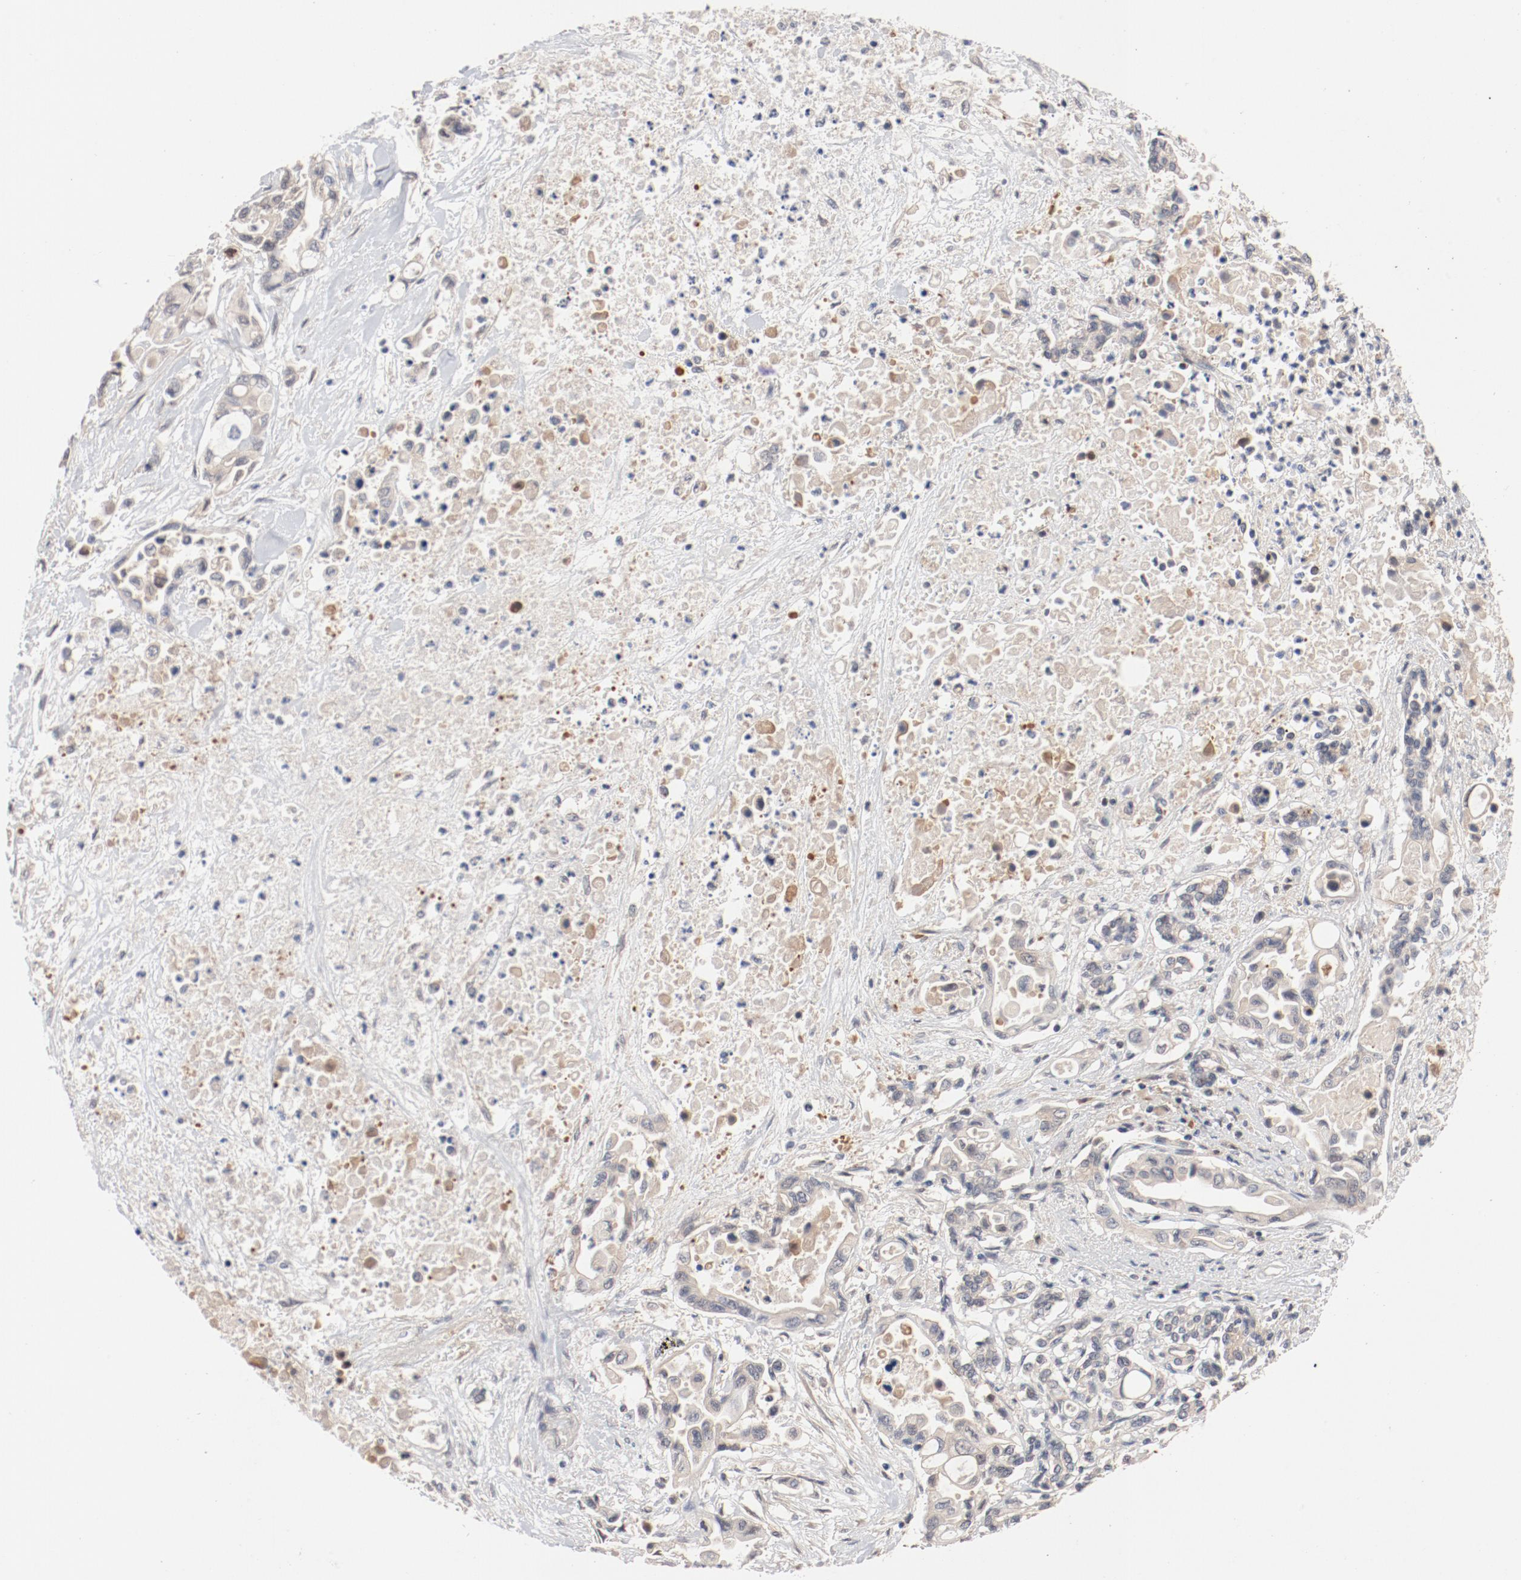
{"staining": {"intensity": "negative", "quantity": "none", "location": "none"}, "tissue": "pancreatic cancer", "cell_type": "Tumor cells", "image_type": "cancer", "snomed": [{"axis": "morphology", "description": "Adenocarcinoma, NOS"}, {"axis": "topography", "description": "Pancreas"}], "caption": "There is no significant expression in tumor cells of pancreatic cancer (adenocarcinoma).", "gene": "PITPNM2", "patient": {"sex": "female", "age": 57}}